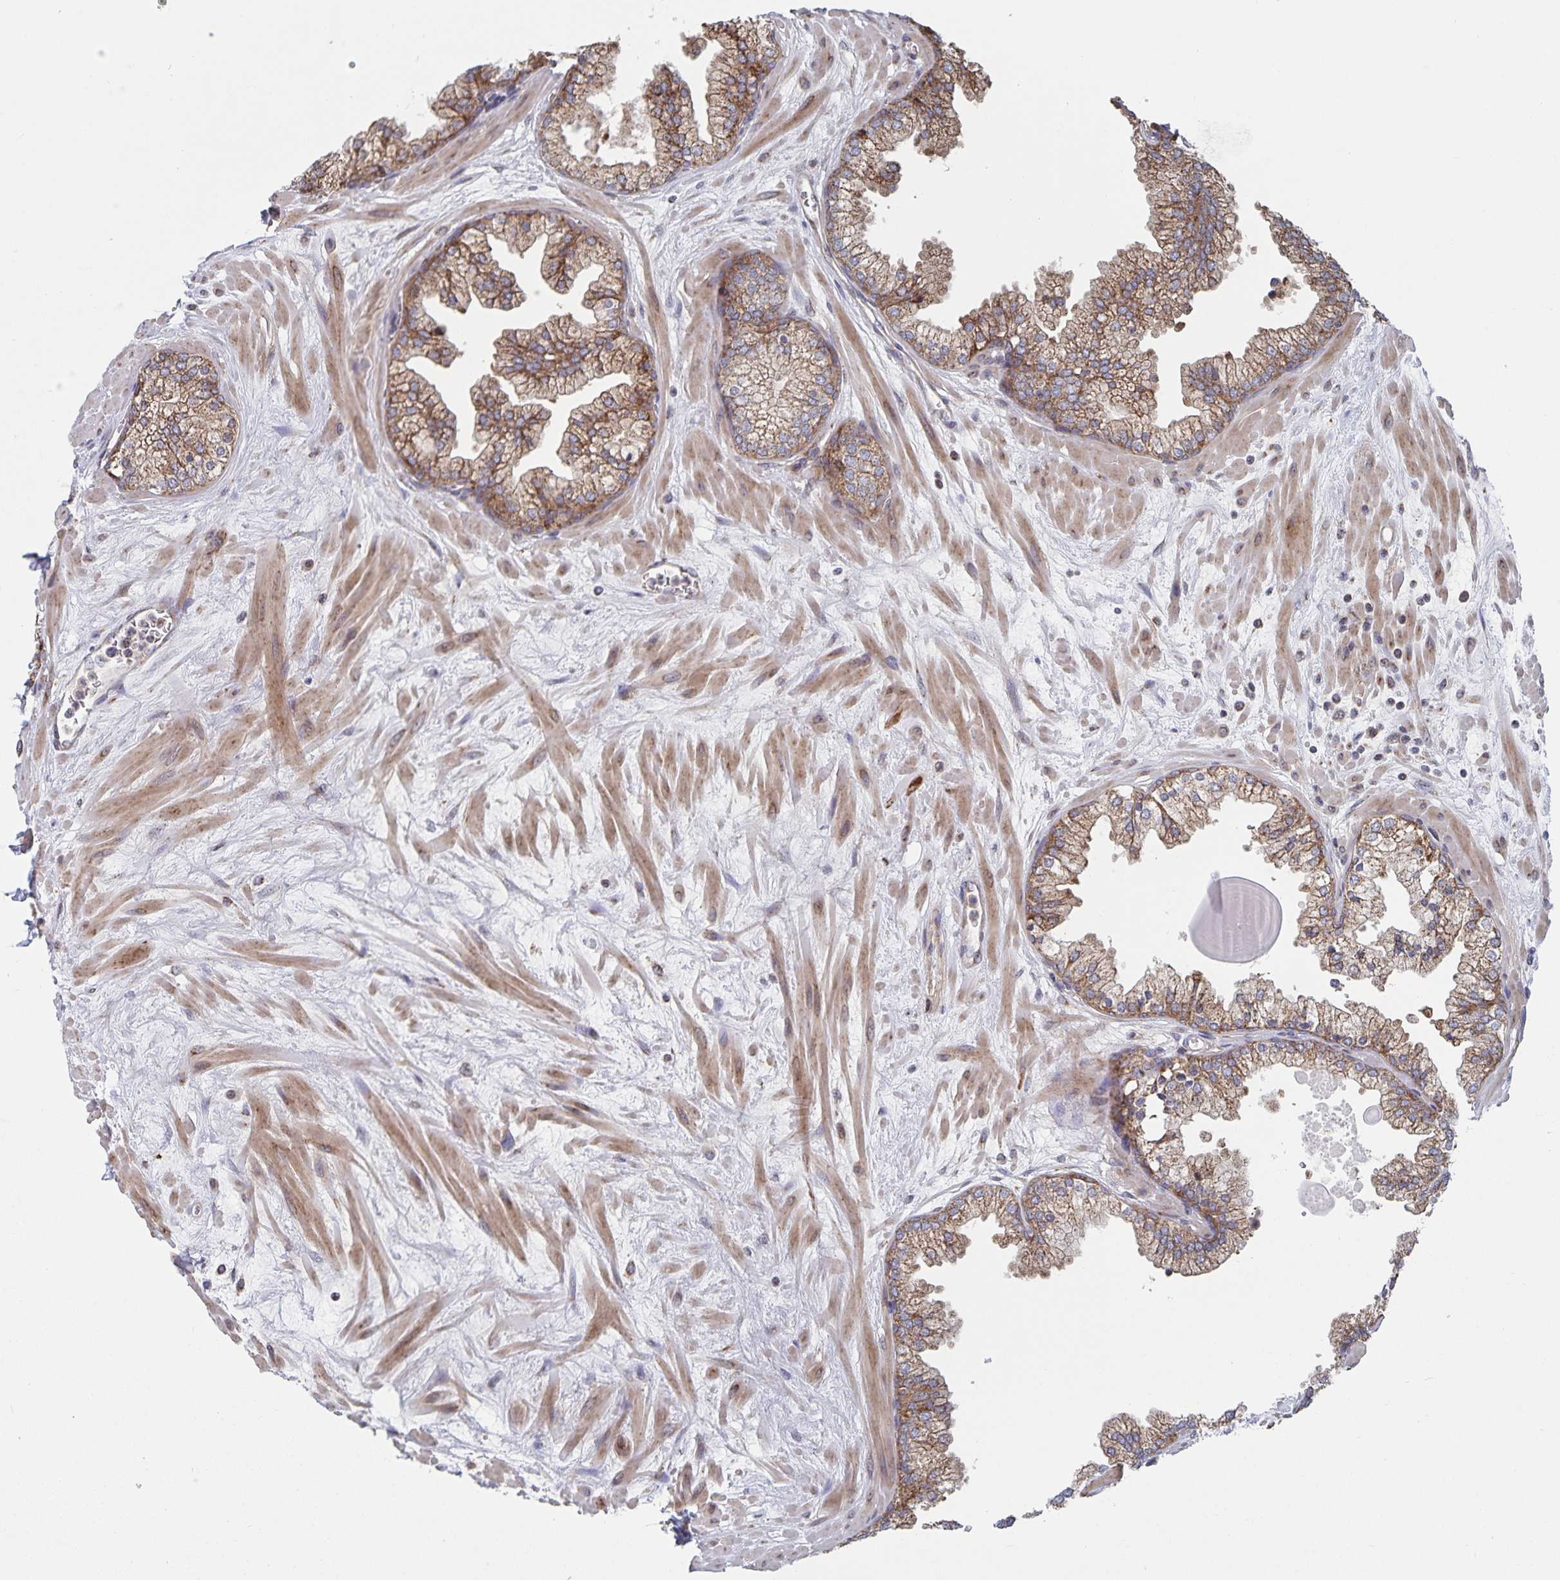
{"staining": {"intensity": "moderate", "quantity": ">75%", "location": "cytoplasmic/membranous"}, "tissue": "prostate", "cell_type": "Glandular cells", "image_type": "normal", "snomed": [{"axis": "morphology", "description": "Normal tissue, NOS"}, {"axis": "topography", "description": "Prostate"}, {"axis": "topography", "description": "Peripheral nerve tissue"}], "caption": "An image of prostate stained for a protein shows moderate cytoplasmic/membranous brown staining in glandular cells.", "gene": "ACACA", "patient": {"sex": "male", "age": 61}}